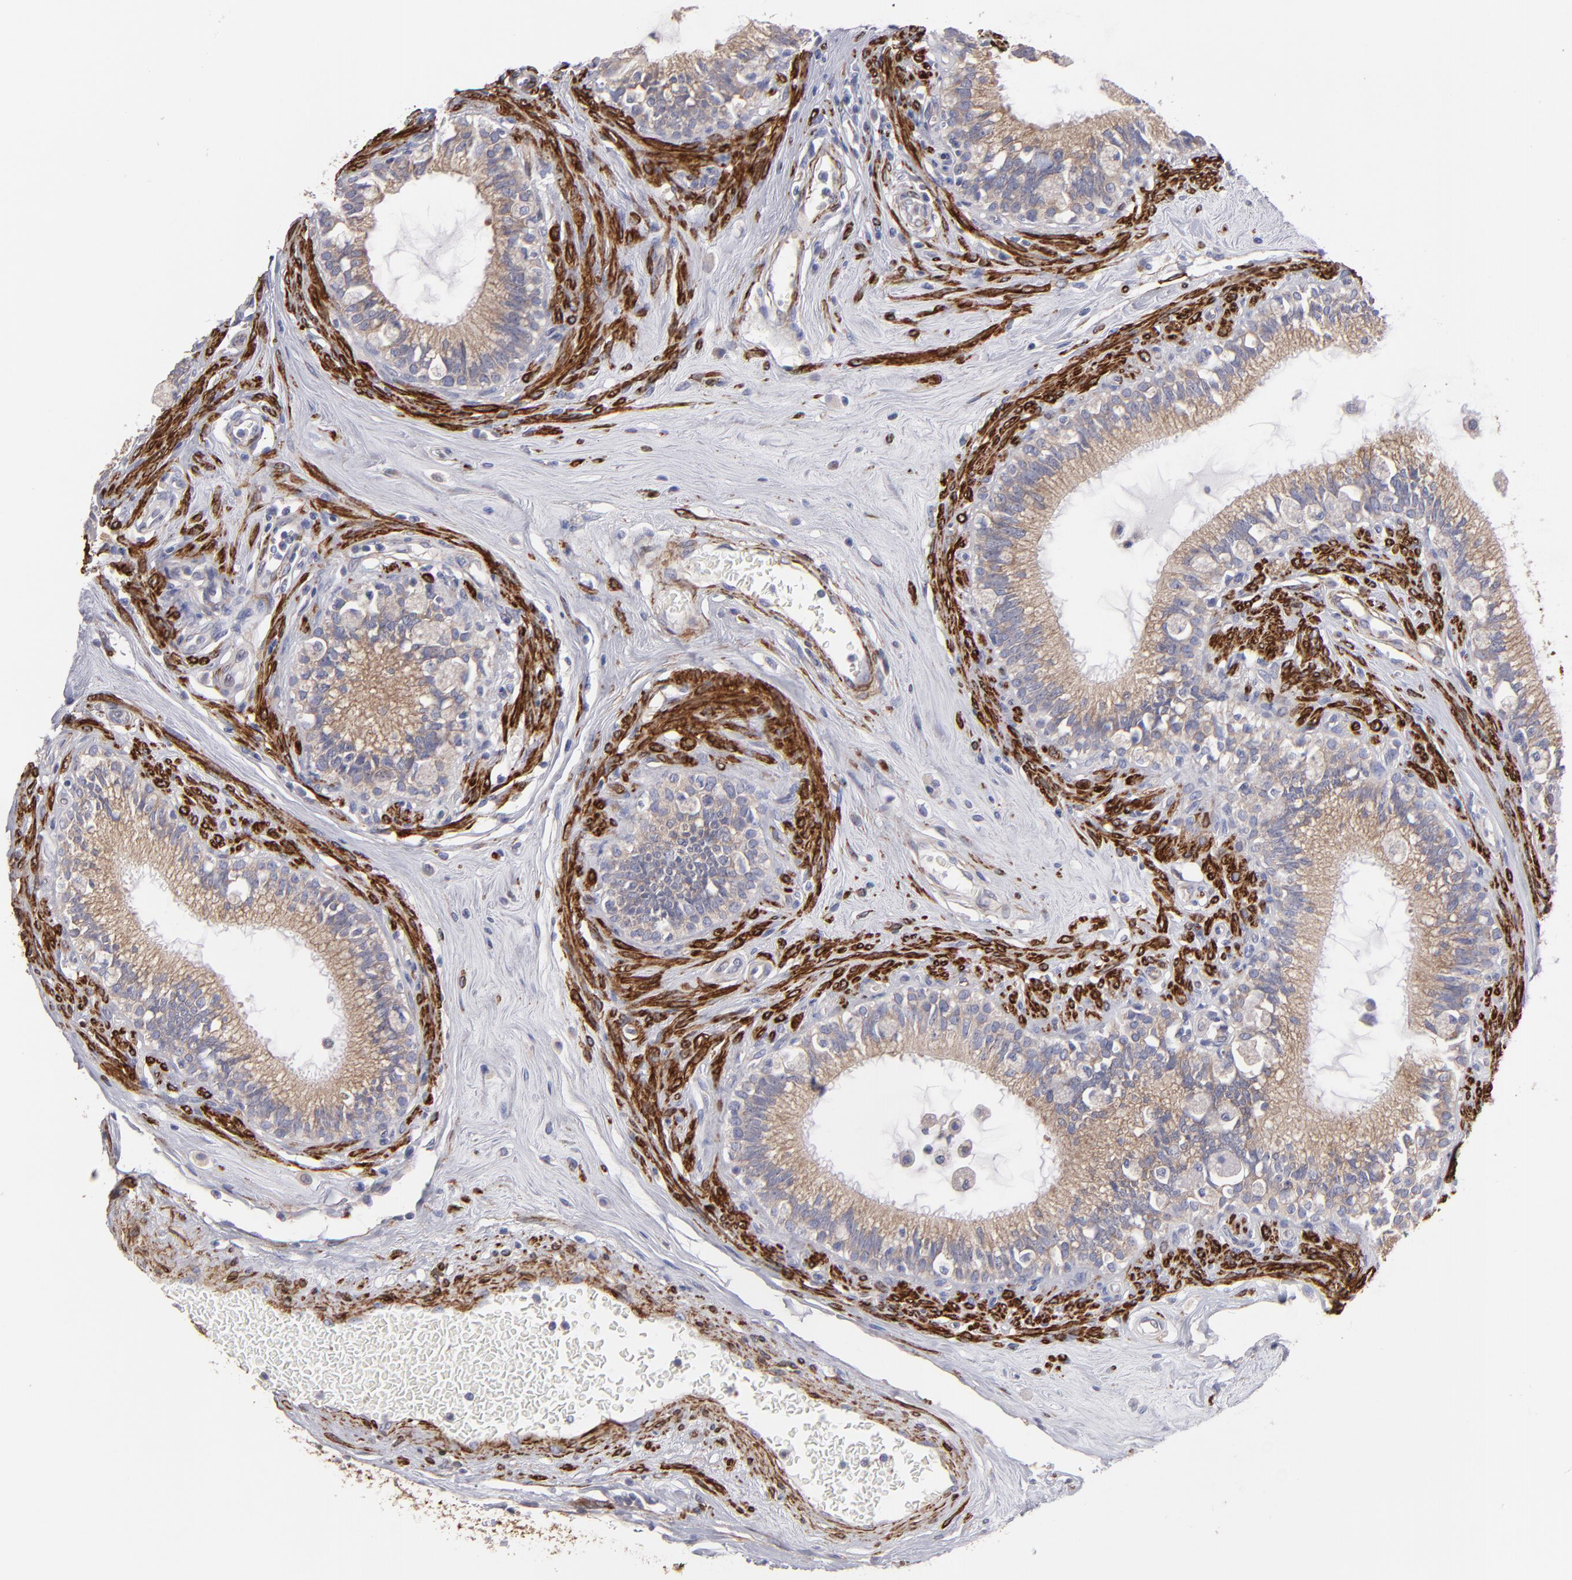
{"staining": {"intensity": "moderate", "quantity": ">75%", "location": "cytoplasmic/membranous"}, "tissue": "epididymis", "cell_type": "Glandular cells", "image_type": "normal", "snomed": [{"axis": "morphology", "description": "Normal tissue, NOS"}, {"axis": "morphology", "description": "Inflammation, NOS"}, {"axis": "topography", "description": "Epididymis"}], "caption": "Brown immunohistochemical staining in benign epididymis displays moderate cytoplasmic/membranous staining in approximately >75% of glandular cells. (Stains: DAB (3,3'-diaminobenzidine) in brown, nuclei in blue, Microscopy: brightfield microscopy at high magnification).", "gene": "SLMAP", "patient": {"sex": "male", "age": 84}}